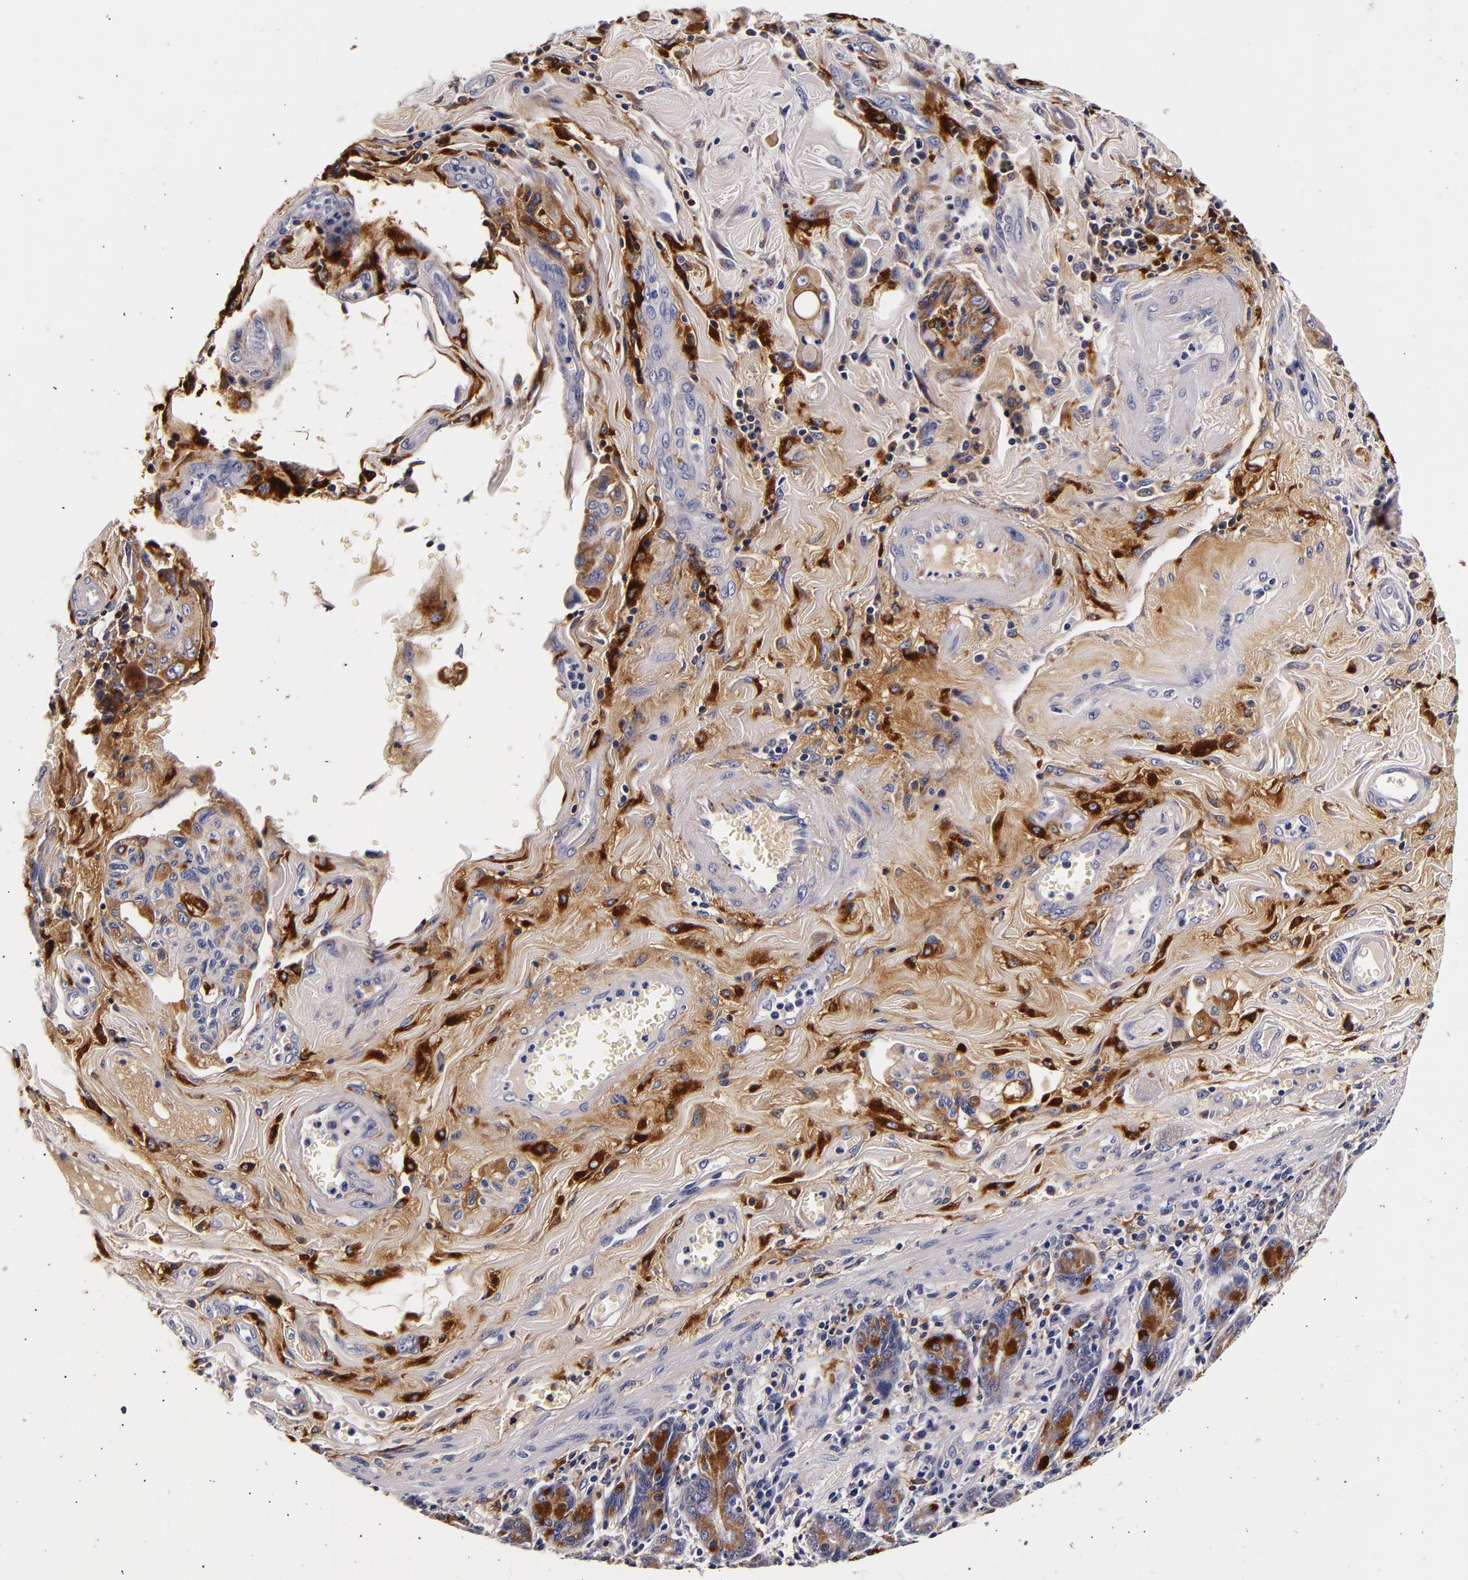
{"staining": {"intensity": "weak", "quantity": "<25%", "location": "cytoplasmic/membranous"}, "tissue": "pancreatic cancer", "cell_type": "Tumor cells", "image_type": "cancer", "snomed": [{"axis": "morphology", "description": "Adenocarcinoma, NOS"}, {"axis": "topography", "description": "Pancreas"}], "caption": "The photomicrograph exhibits no significant expression in tumor cells of adenocarcinoma (pancreatic).", "gene": "LGALS3BP", "patient": {"sex": "male", "age": 77}}